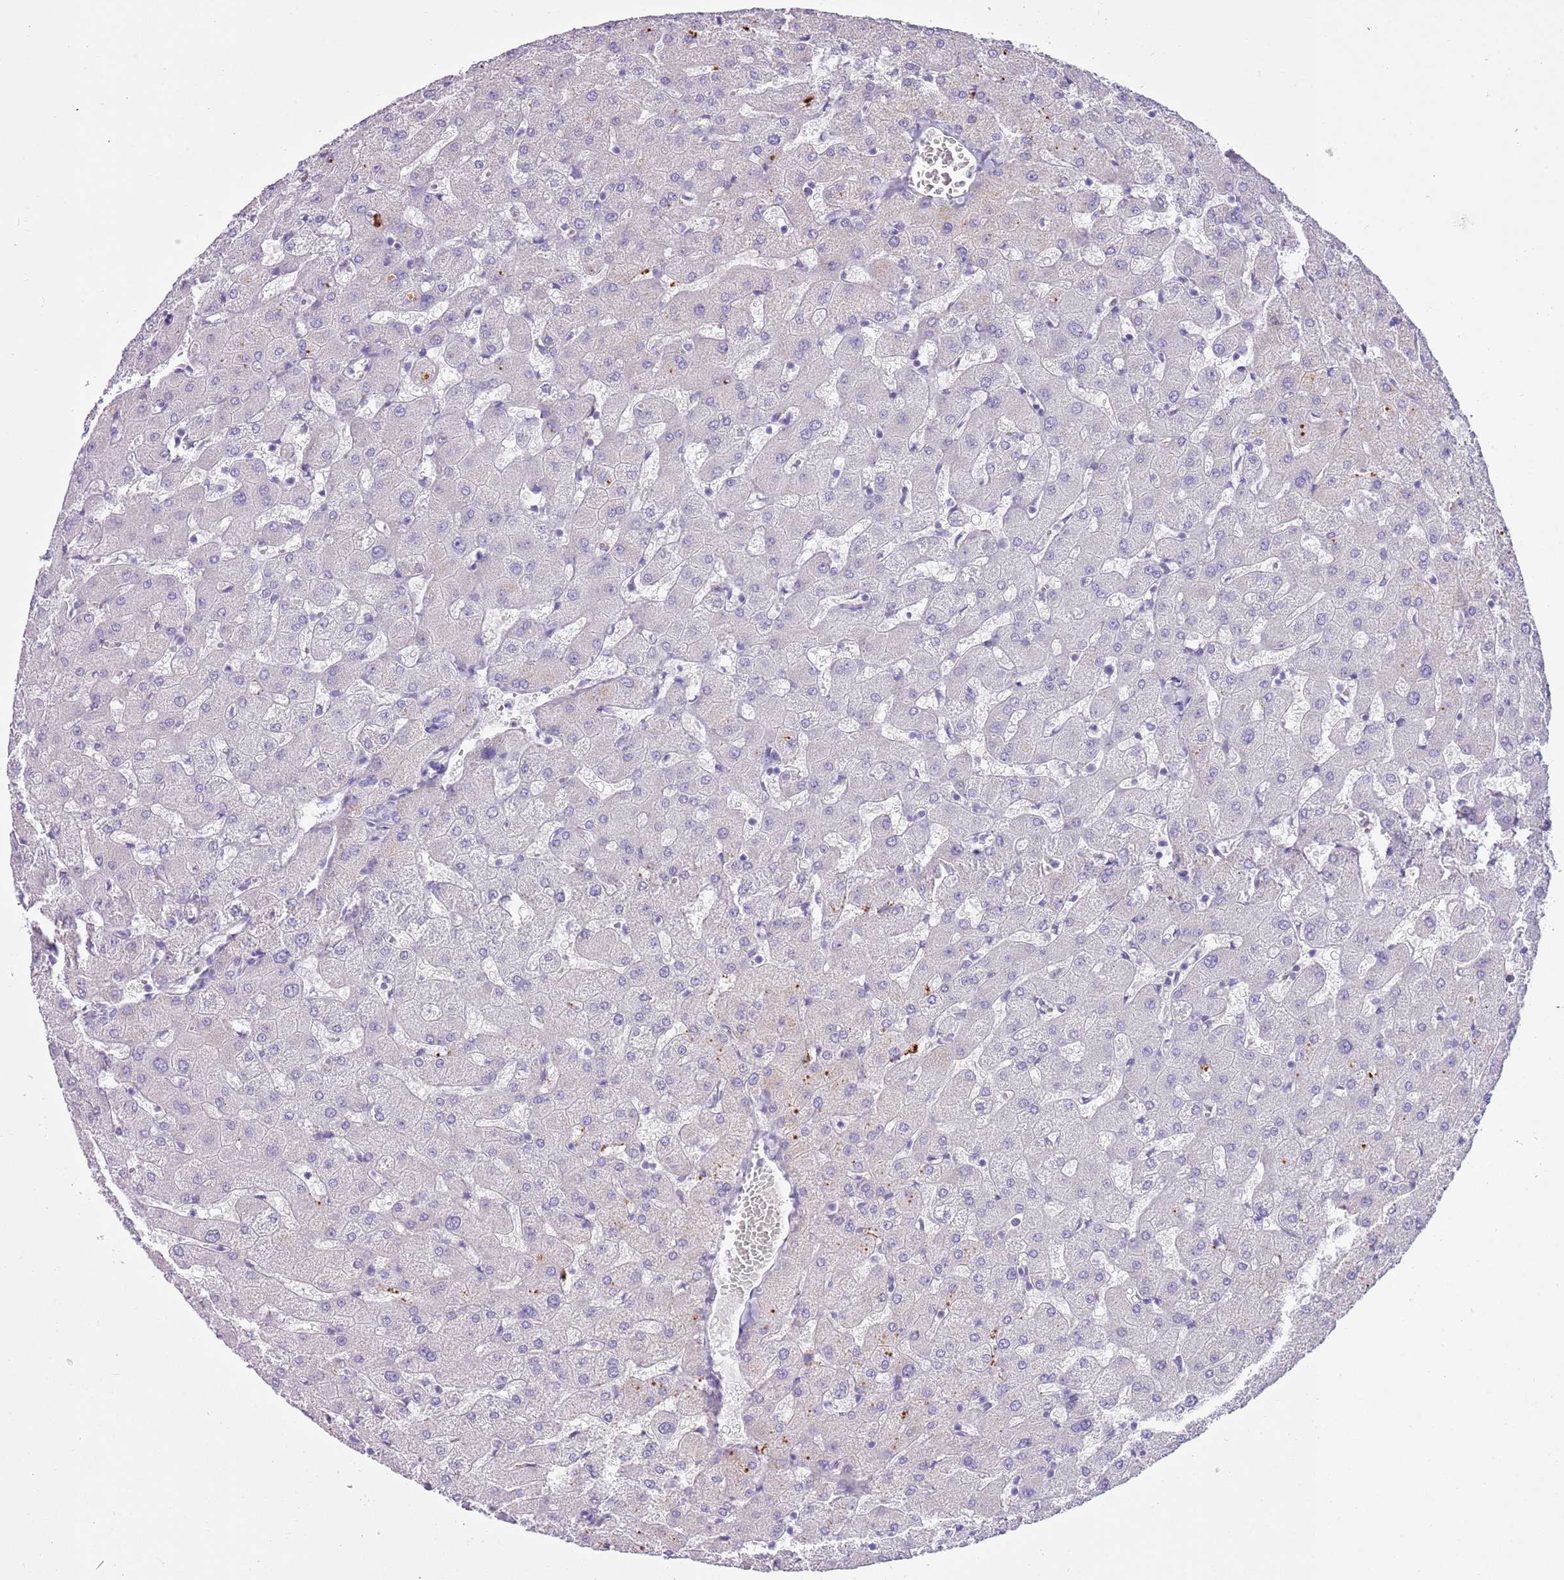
{"staining": {"intensity": "negative", "quantity": "none", "location": "none"}, "tissue": "liver", "cell_type": "Cholangiocytes", "image_type": "normal", "snomed": [{"axis": "morphology", "description": "Normal tissue, NOS"}, {"axis": "topography", "description": "Liver"}], "caption": "Cholangiocytes are negative for protein expression in normal human liver. The staining was performed using DAB (3,3'-diaminobenzidine) to visualize the protein expression in brown, while the nuclei were stained in blue with hematoxylin (Magnification: 20x).", "gene": "IGKV3", "patient": {"sex": "female", "age": 63}}